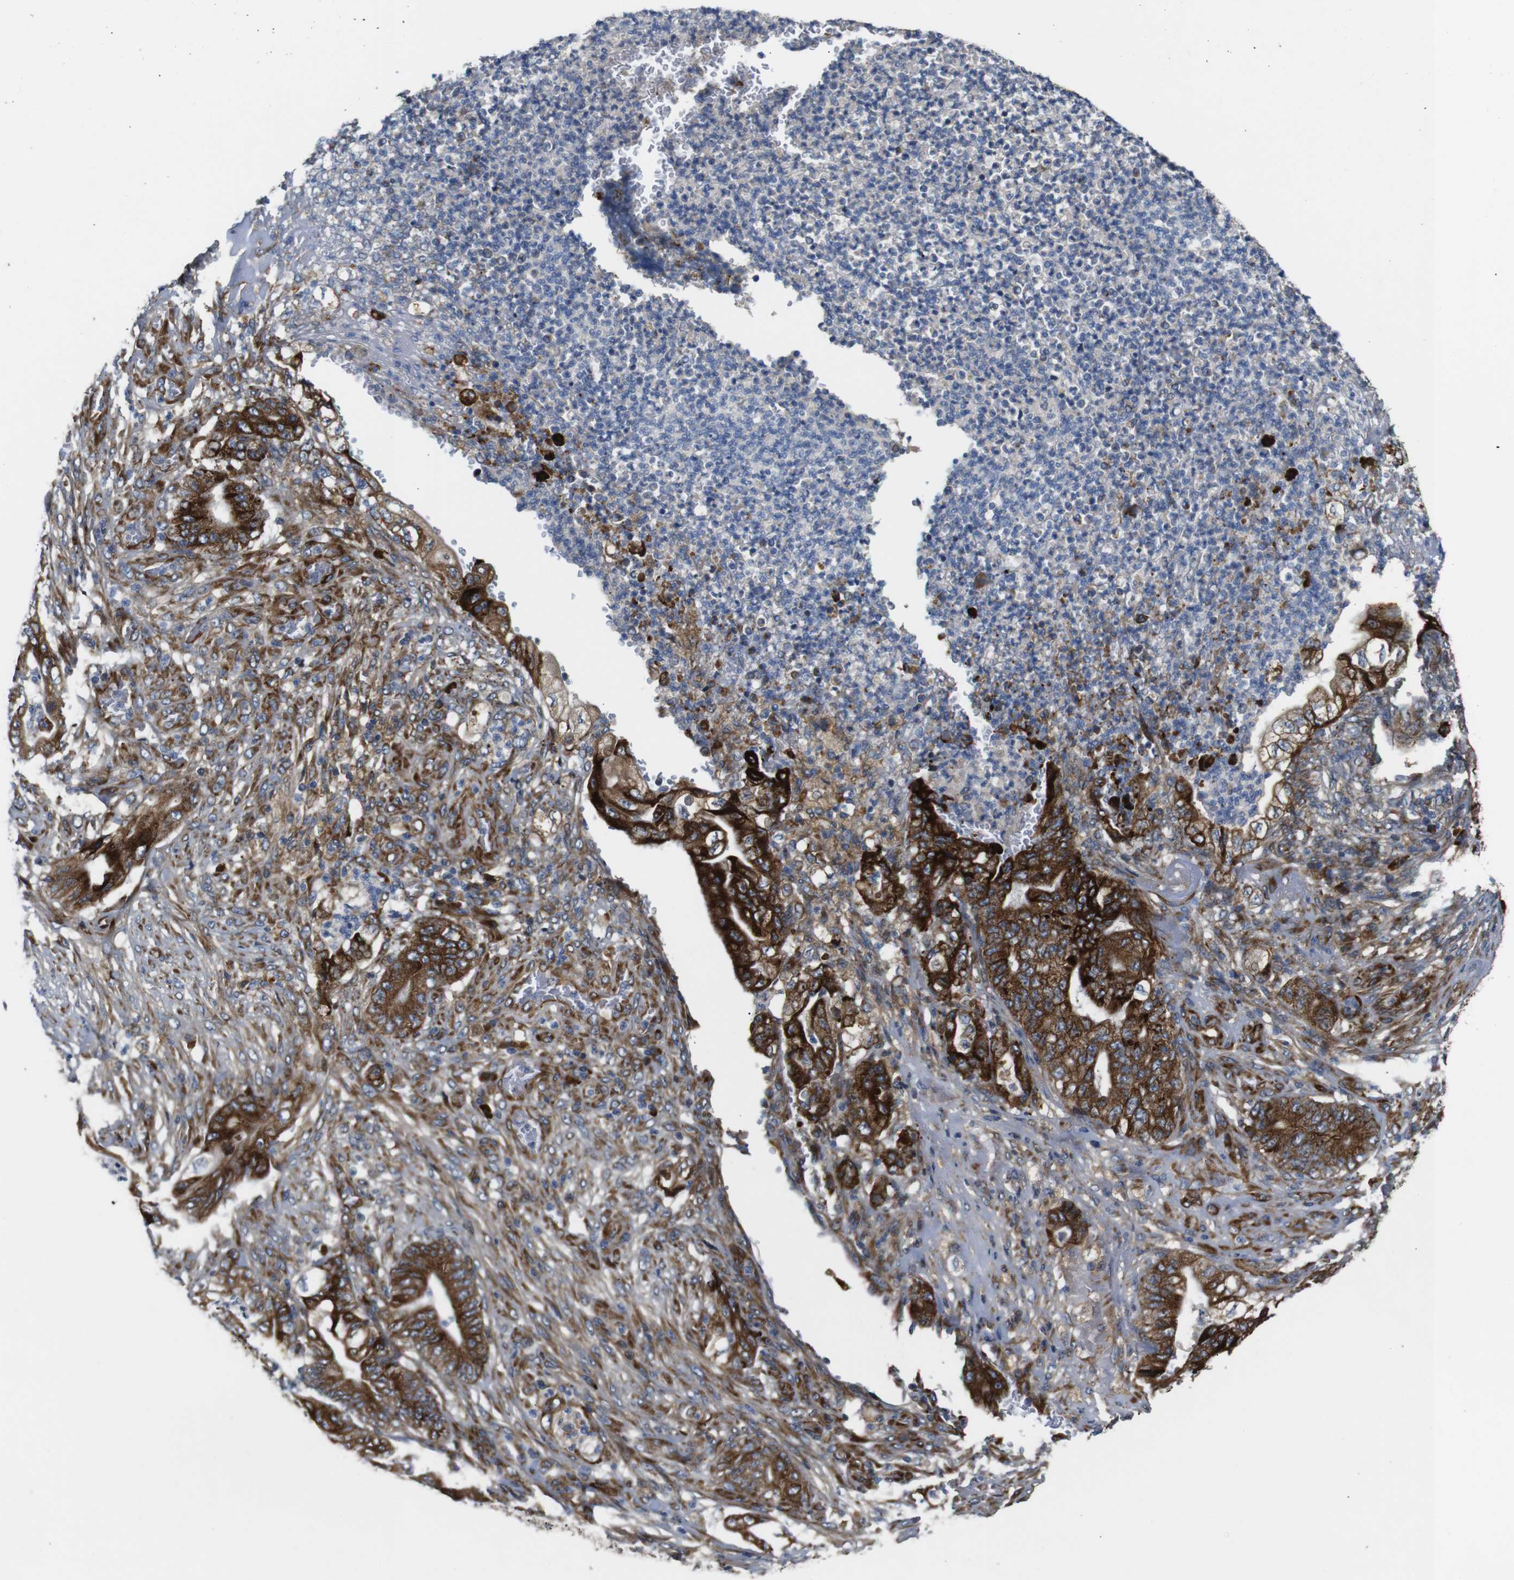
{"staining": {"intensity": "strong", "quantity": ">75%", "location": "cytoplasmic/membranous"}, "tissue": "stomach cancer", "cell_type": "Tumor cells", "image_type": "cancer", "snomed": [{"axis": "morphology", "description": "Adenocarcinoma, NOS"}, {"axis": "topography", "description": "Stomach"}], "caption": "Protein expression analysis of human adenocarcinoma (stomach) reveals strong cytoplasmic/membranous positivity in about >75% of tumor cells.", "gene": "UBE2G2", "patient": {"sex": "female", "age": 73}}